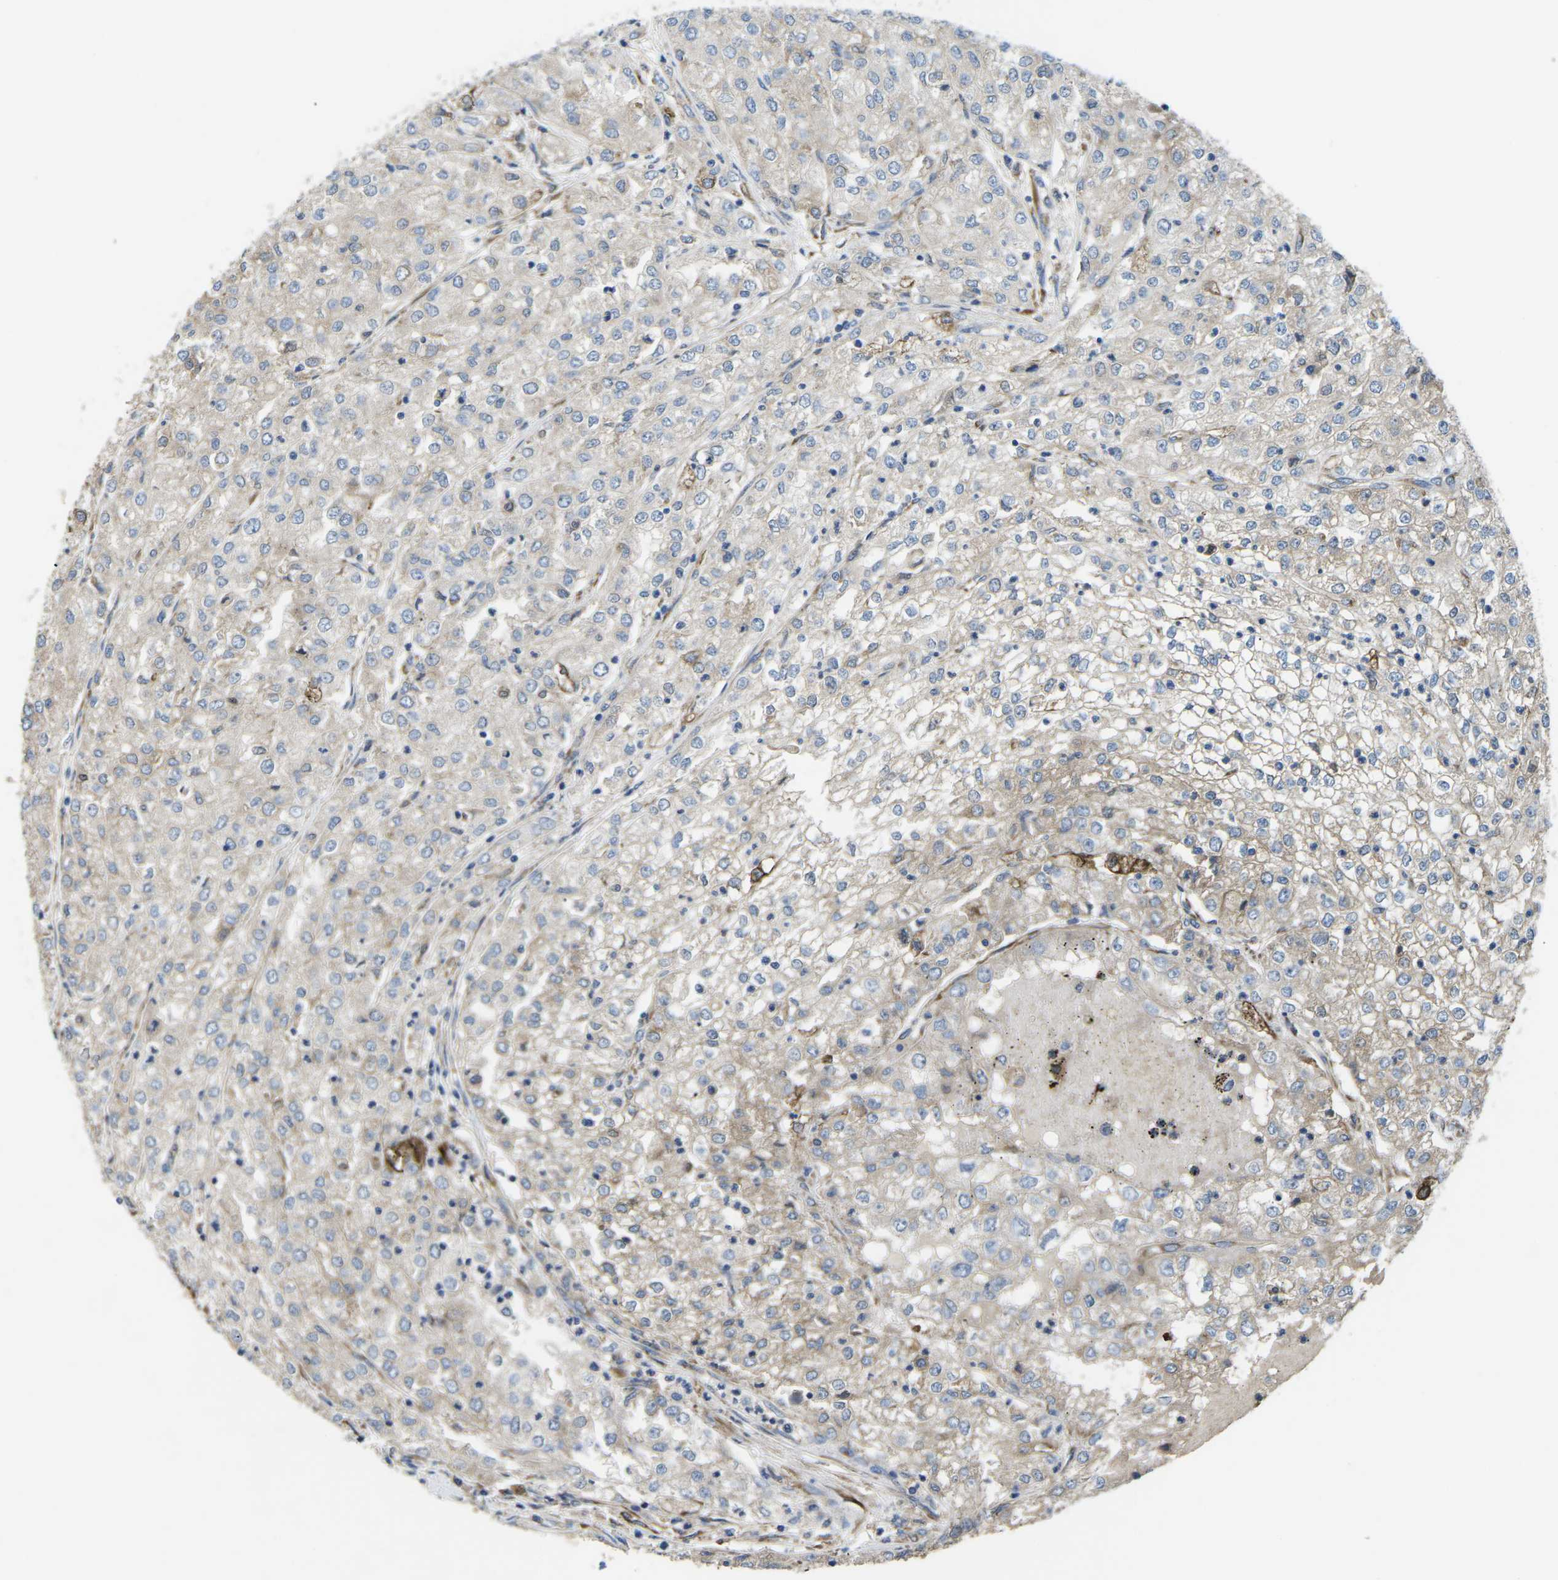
{"staining": {"intensity": "weak", "quantity": "<25%", "location": "cytoplasmic/membranous"}, "tissue": "renal cancer", "cell_type": "Tumor cells", "image_type": "cancer", "snomed": [{"axis": "morphology", "description": "Adenocarcinoma, NOS"}, {"axis": "topography", "description": "Kidney"}], "caption": "A histopathology image of renal adenocarcinoma stained for a protein displays no brown staining in tumor cells.", "gene": "PDZD8", "patient": {"sex": "female", "age": 54}}